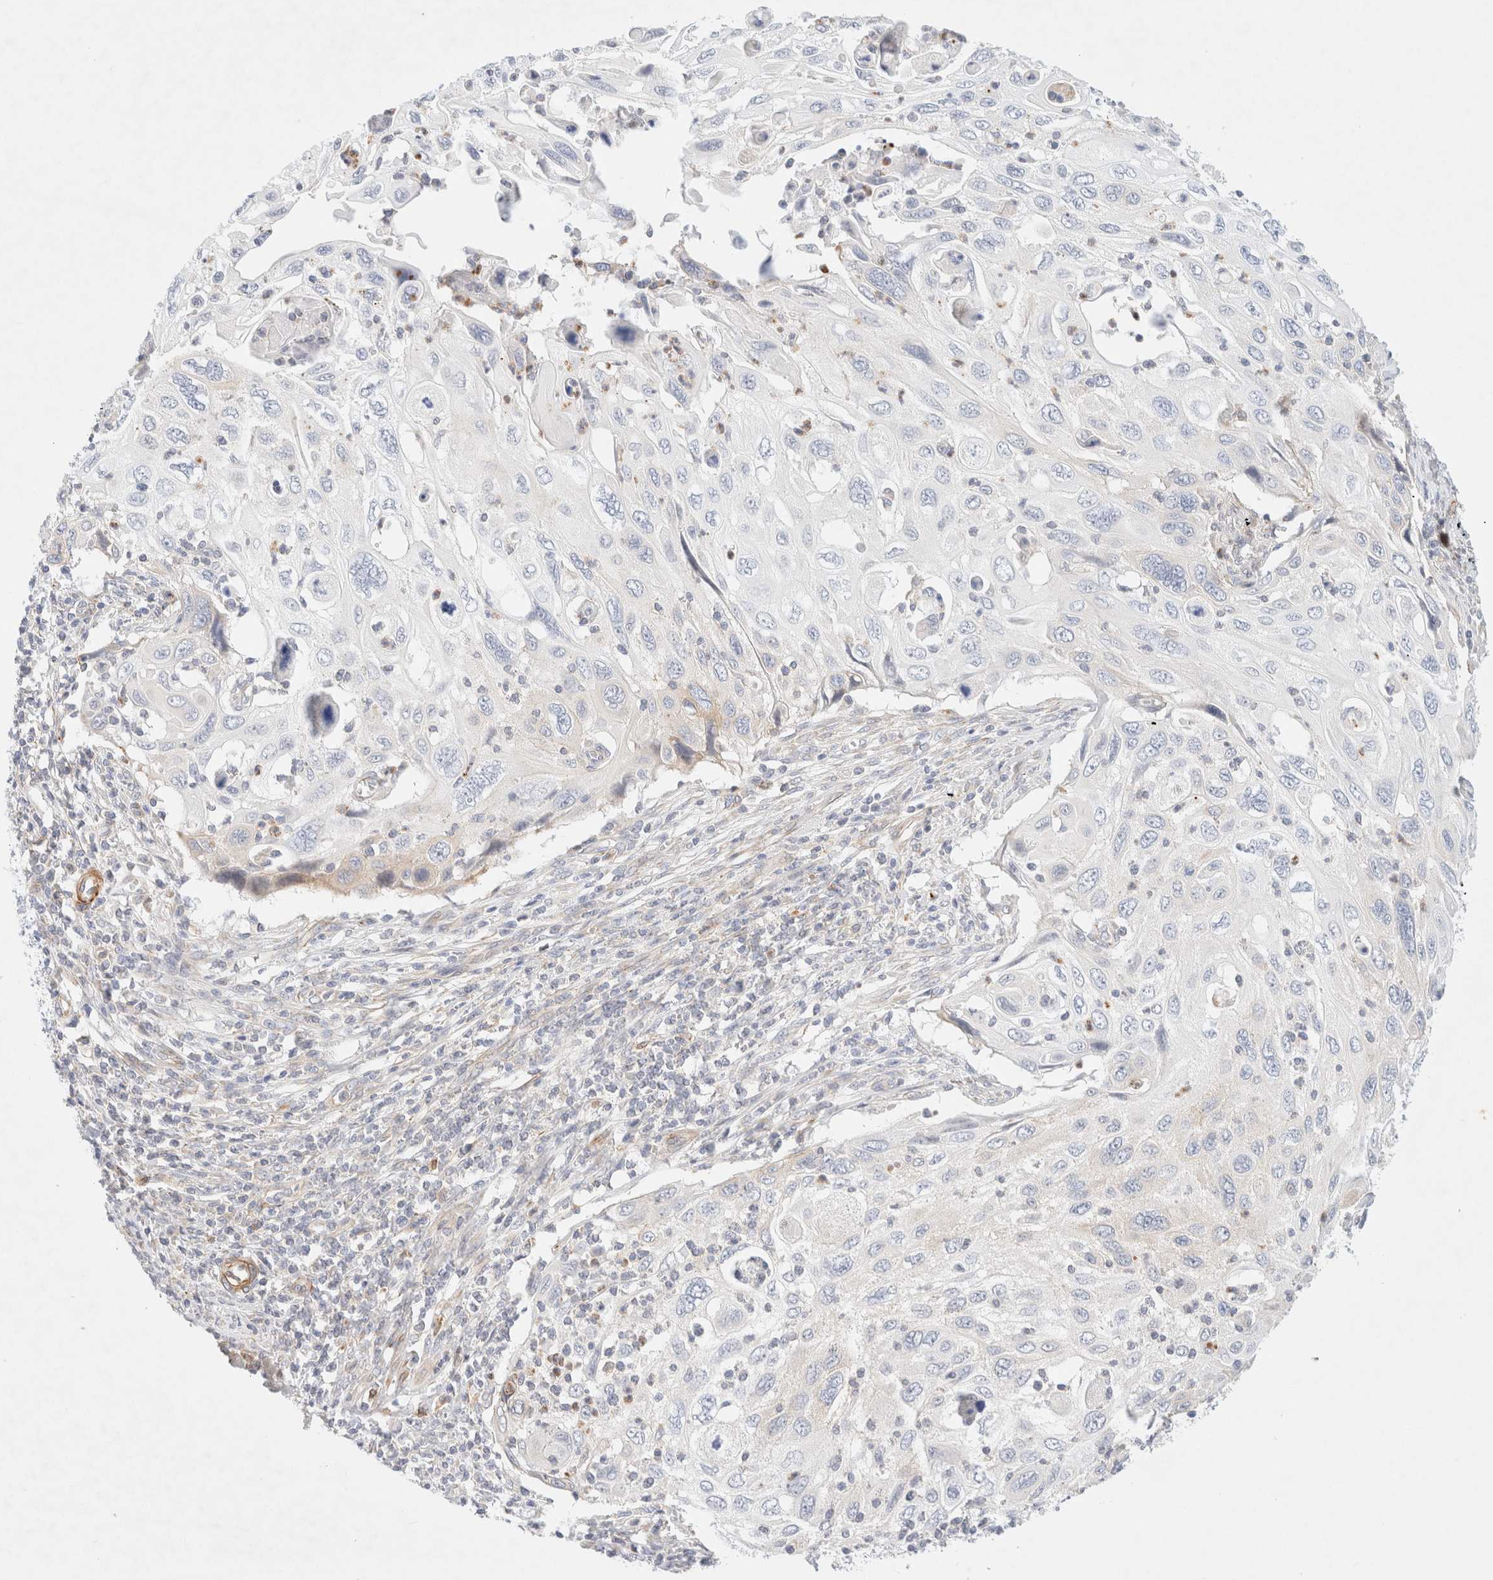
{"staining": {"intensity": "negative", "quantity": "none", "location": "none"}, "tissue": "cervical cancer", "cell_type": "Tumor cells", "image_type": "cancer", "snomed": [{"axis": "morphology", "description": "Squamous cell carcinoma, NOS"}, {"axis": "topography", "description": "Cervix"}], "caption": "The histopathology image displays no significant positivity in tumor cells of squamous cell carcinoma (cervical).", "gene": "SLC25A48", "patient": {"sex": "female", "age": 70}}